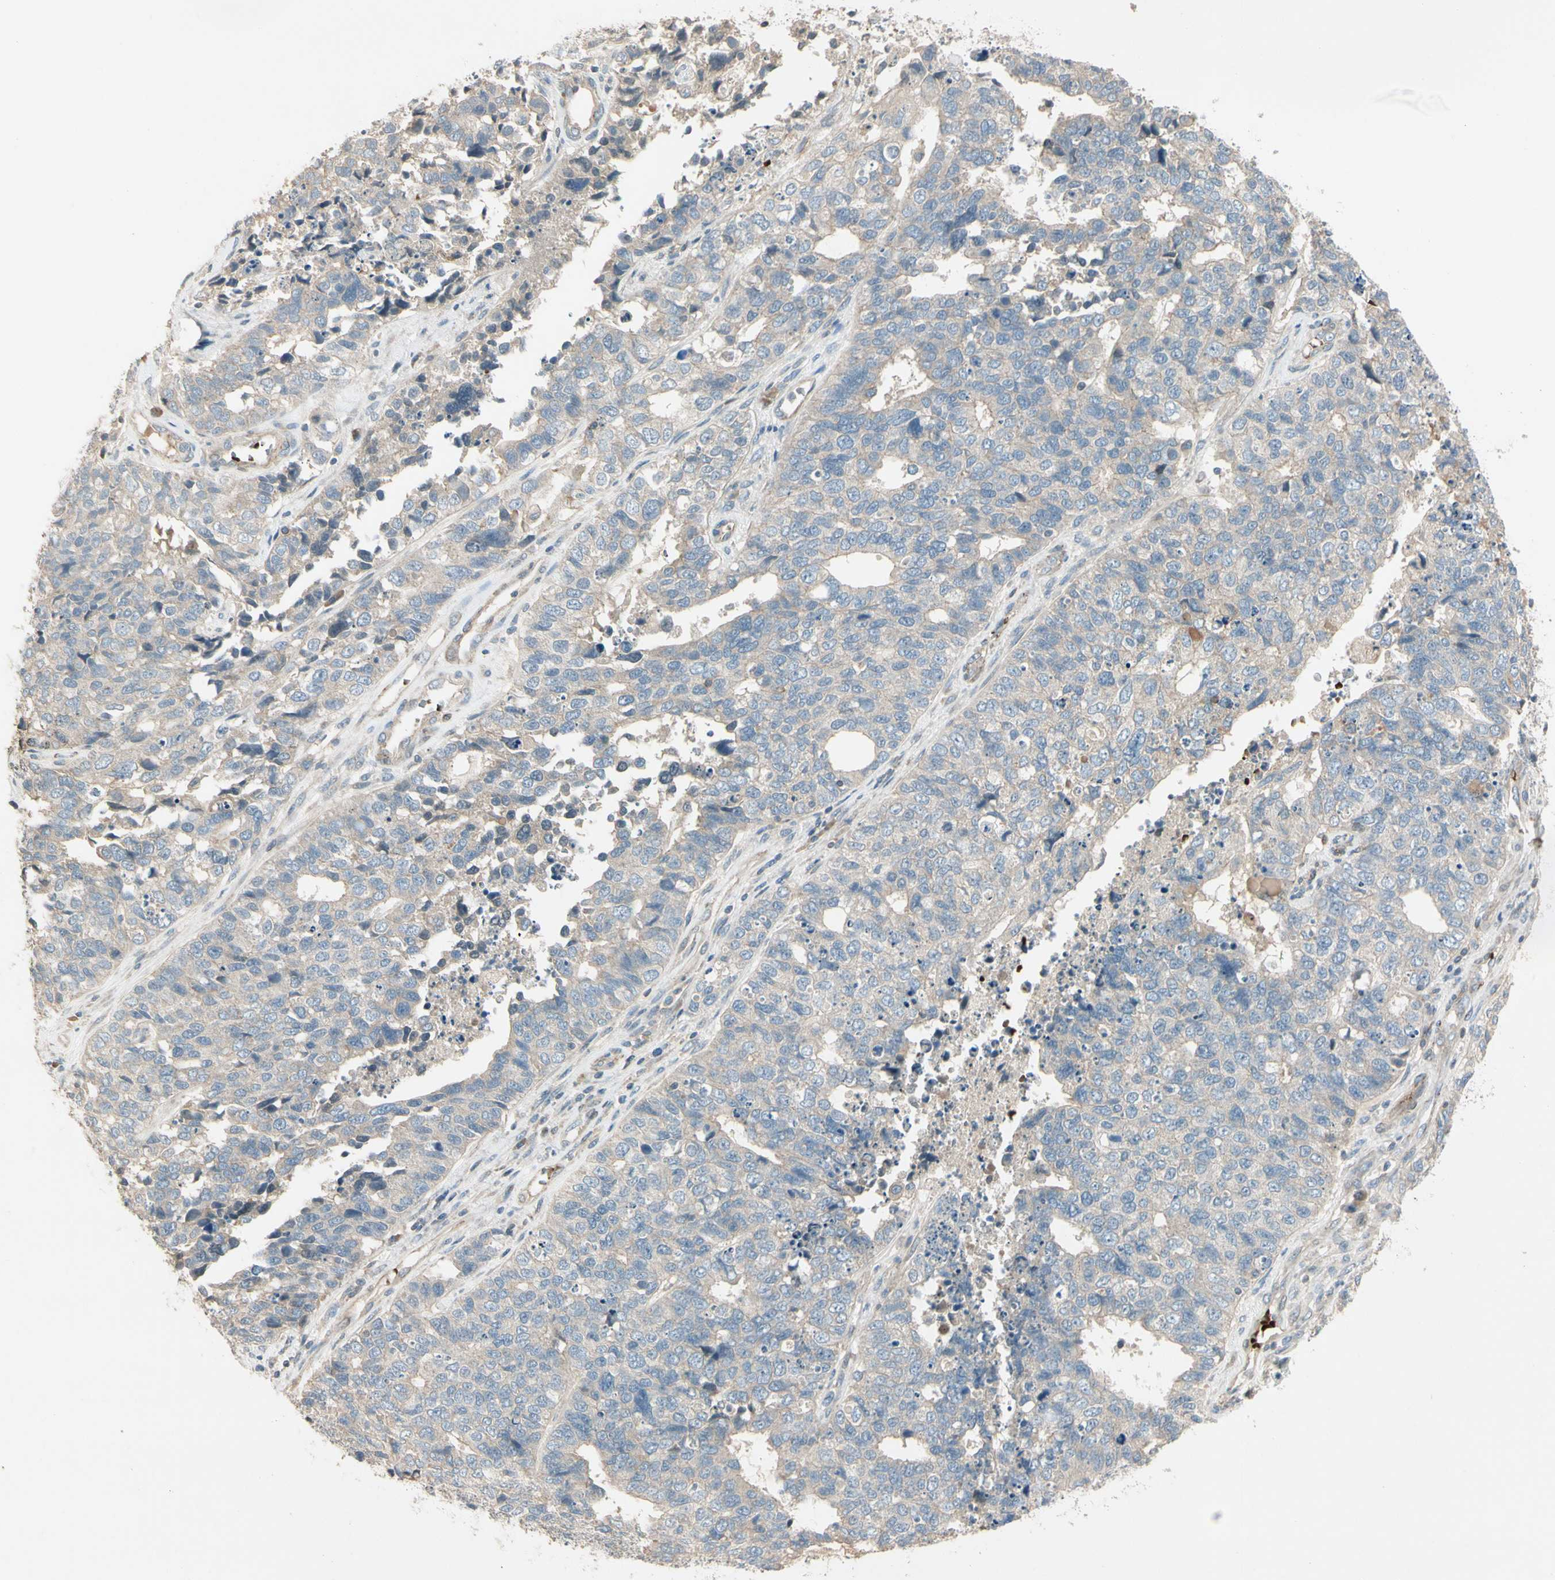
{"staining": {"intensity": "negative", "quantity": "none", "location": "none"}, "tissue": "cervical cancer", "cell_type": "Tumor cells", "image_type": "cancer", "snomed": [{"axis": "morphology", "description": "Squamous cell carcinoma, NOS"}, {"axis": "topography", "description": "Cervix"}], "caption": "An immunohistochemistry (IHC) histopathology image of cervical squamous cell carcinoma is shown. There is no staining in tumor cells of cervical squamous cell carcinoma. The staining was performed using DAB to visualize the protein expression in brown, while the nuclei were stained in blue with hematoxylin (Magnification: 20x).", "gene": "PPP3CB", "patient": {"sex": "female", "age": 63}}